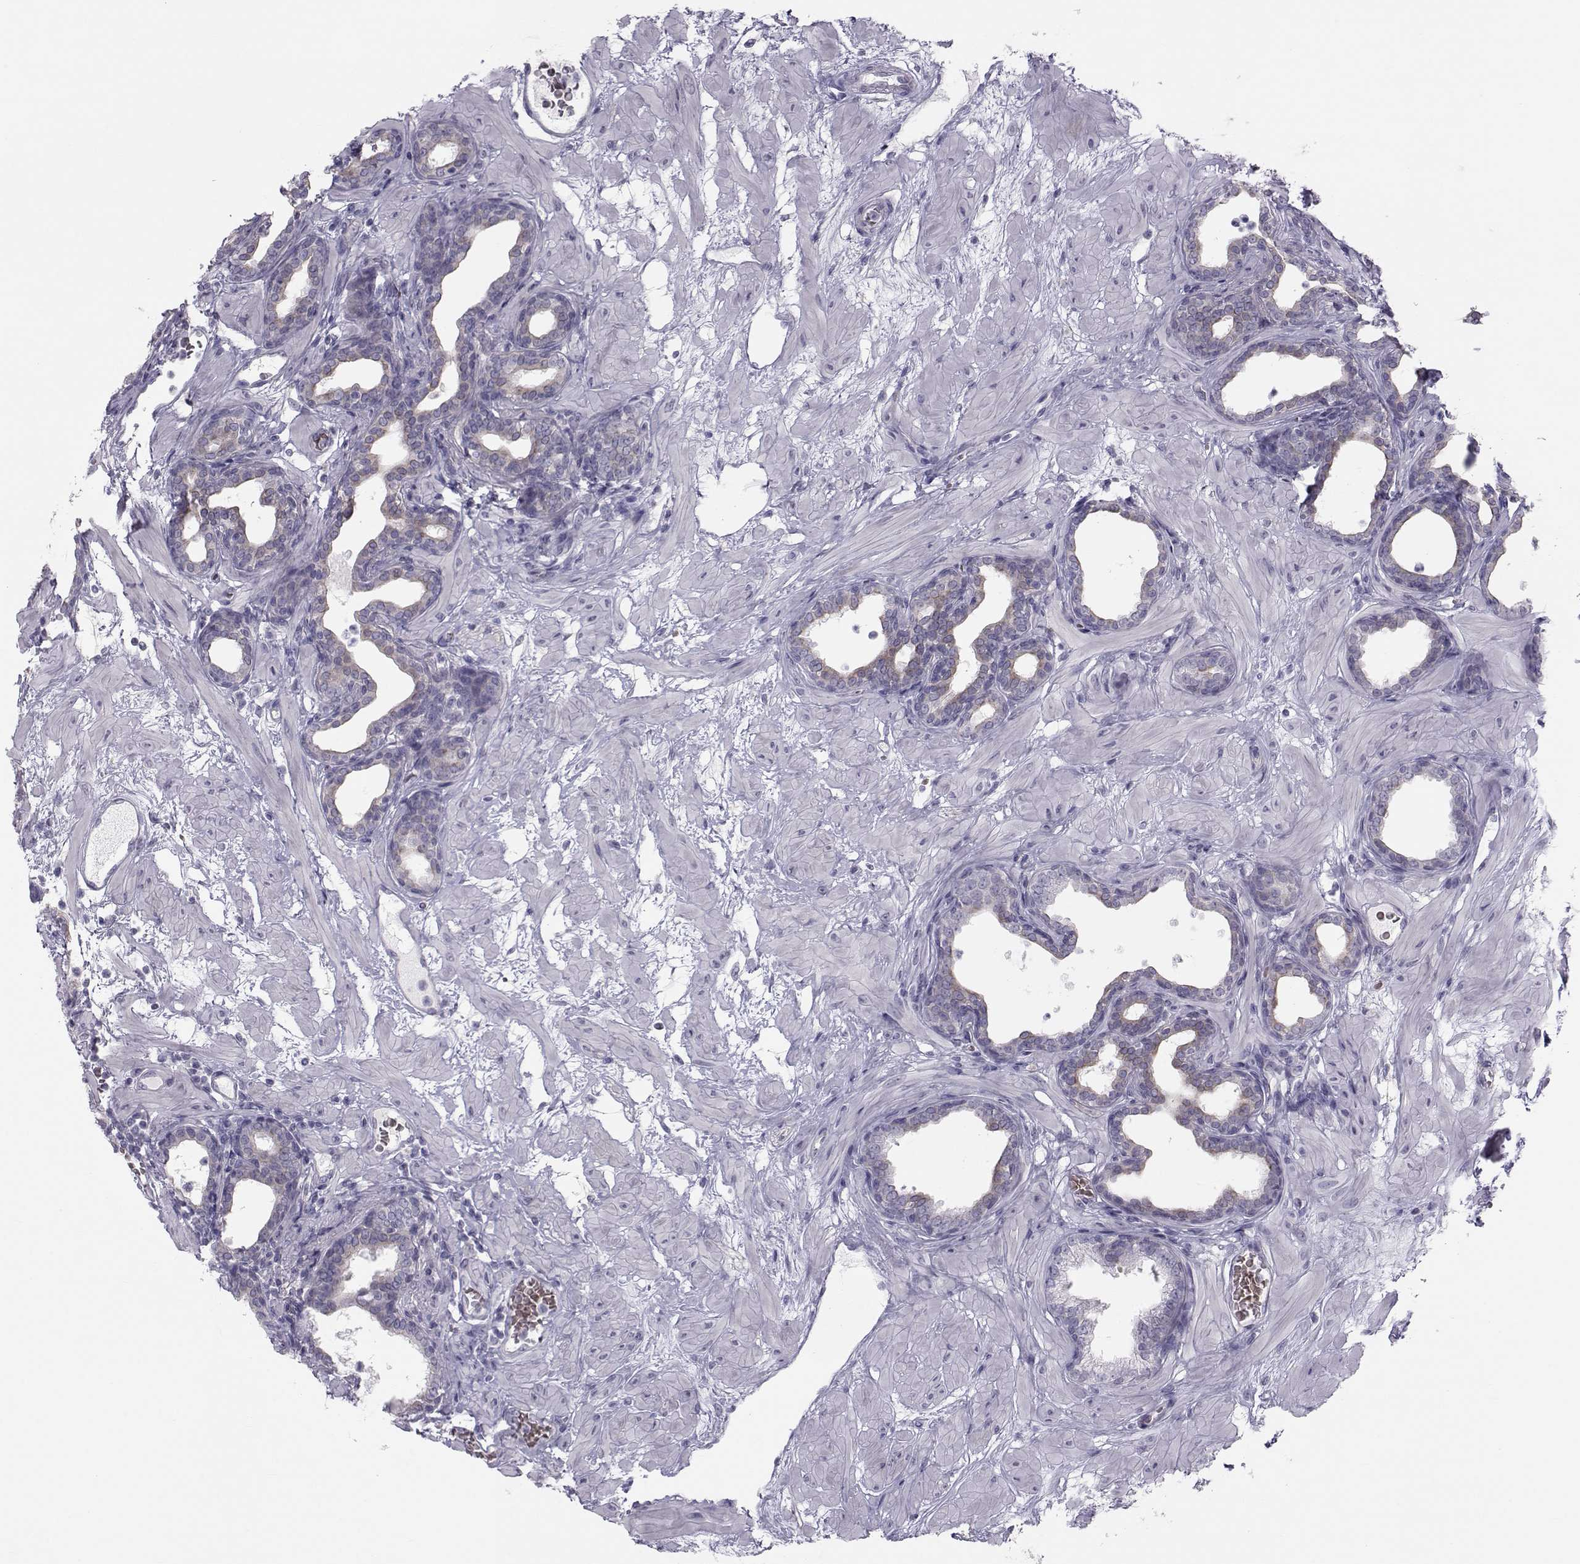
{"staining": {"intensity": "weak", "quantity": "25%-75%", "location": "cytoplasmic/membranous"}, "tissue": "prostate", "cell_type": "Glandular cells", "image_type": "normal", "snomed": [{"axis": "morphology", "description": "Normal tissue, NOS"}, {"axis": "topography", "description": "Prostate"}], "caption": "Normal prostate was stained to show a protein in brown. There is low levels of weak cytoplasmic/membranous expression in approximately 25%-75% of glandular cells.", "gene": "GARIN3", "patient": {"sex": "male", "age": 37}}